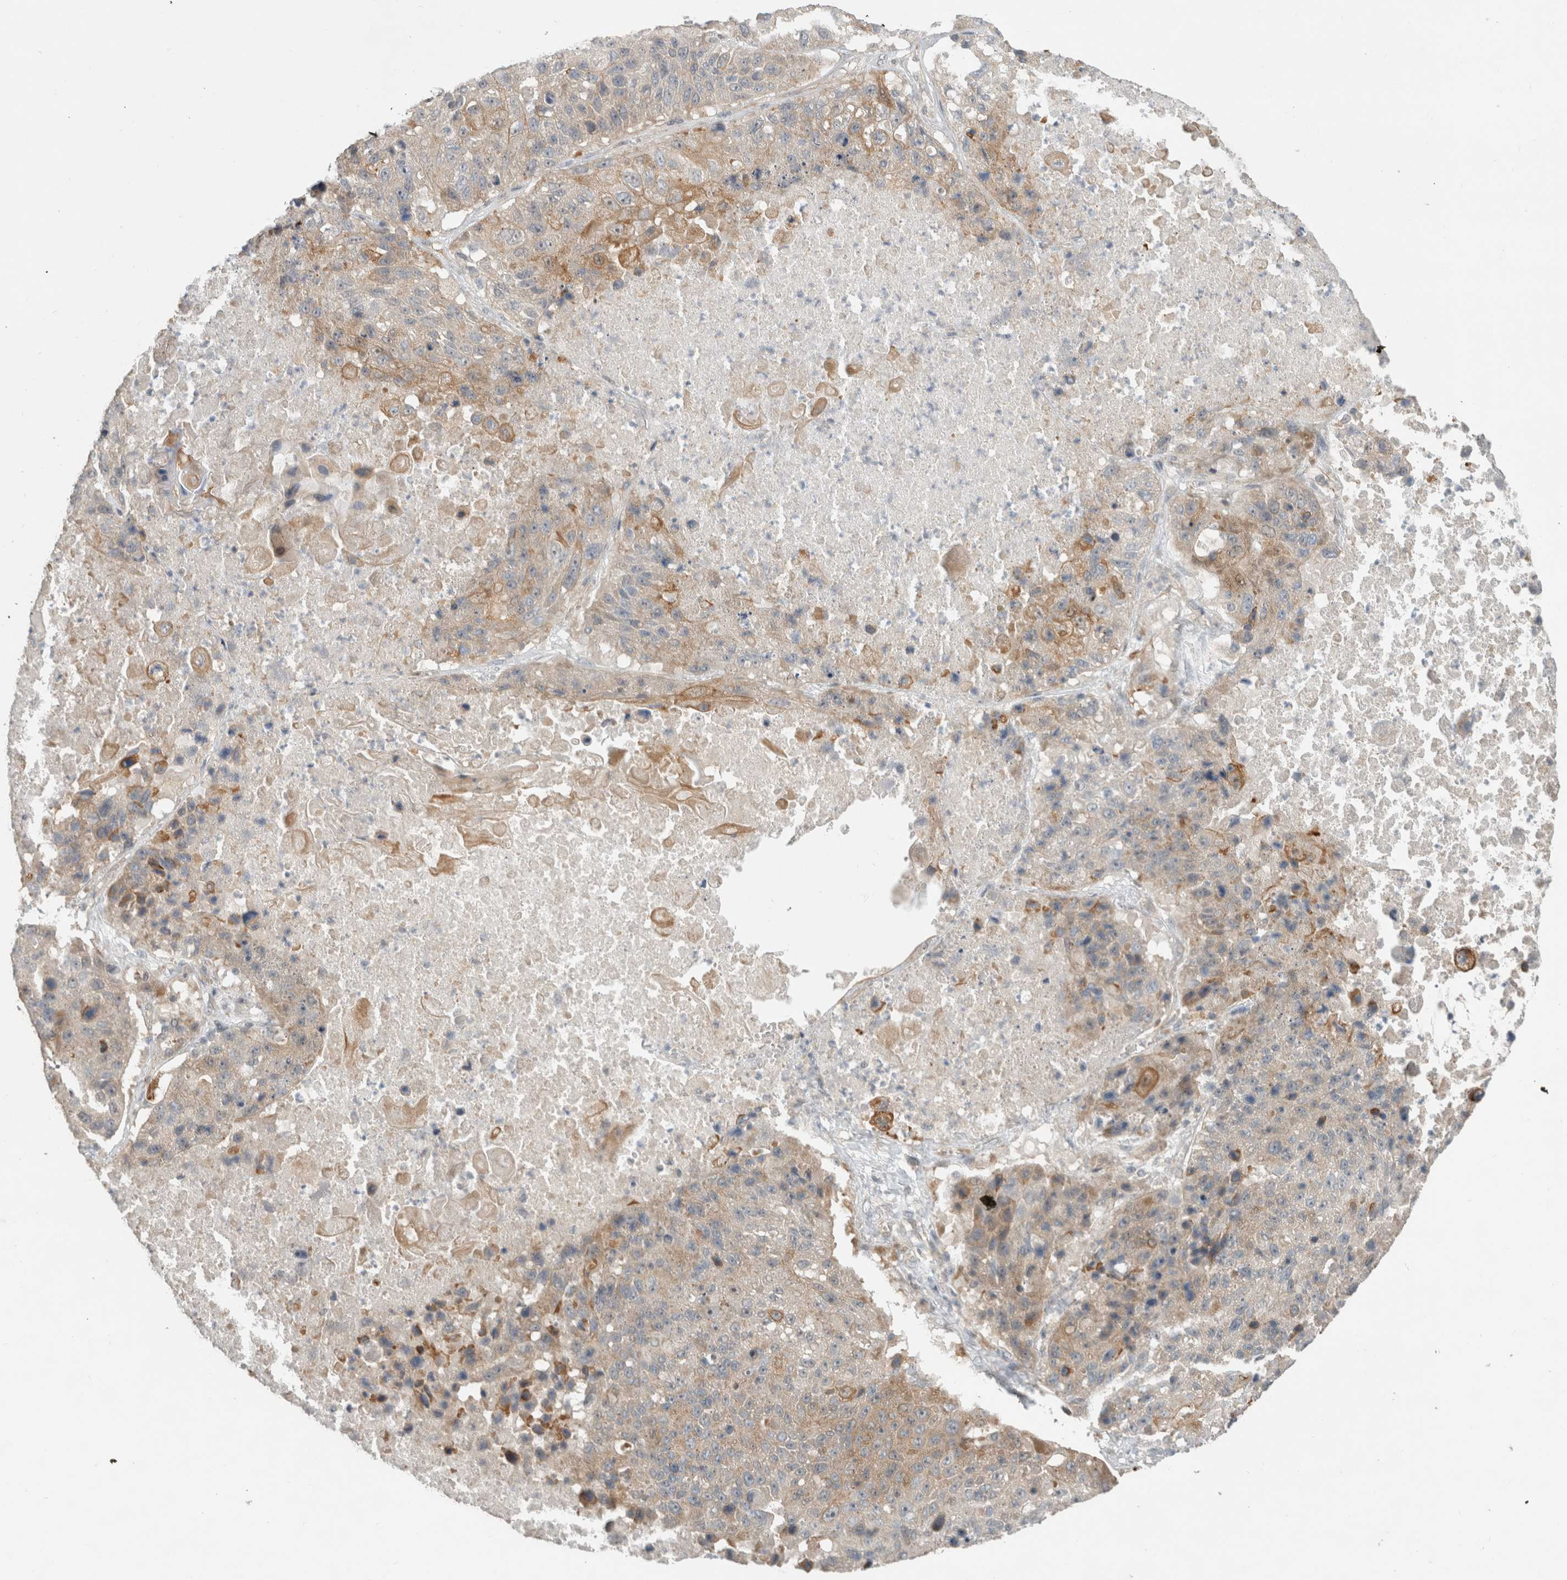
{"staining": {"intensity": "weak", "quantity": "<25%", "location": "cytoplasmic/membranous"}, "tissue": "lung cancer", "cell_type": "Tumor cells", "image_type": "cancer", "snomed": [{"axis": "morphology", "description": "Squamous cell carcinoma, NOS"}, {"axis": "topography", "description": "Lung"}], "caption": "This is an IHC image of squamous cell carcinoma (lung). There is no staining in tumor cells.", "gene": "ERCC6L2", "patient": {"sex": "male", "age": 61}}